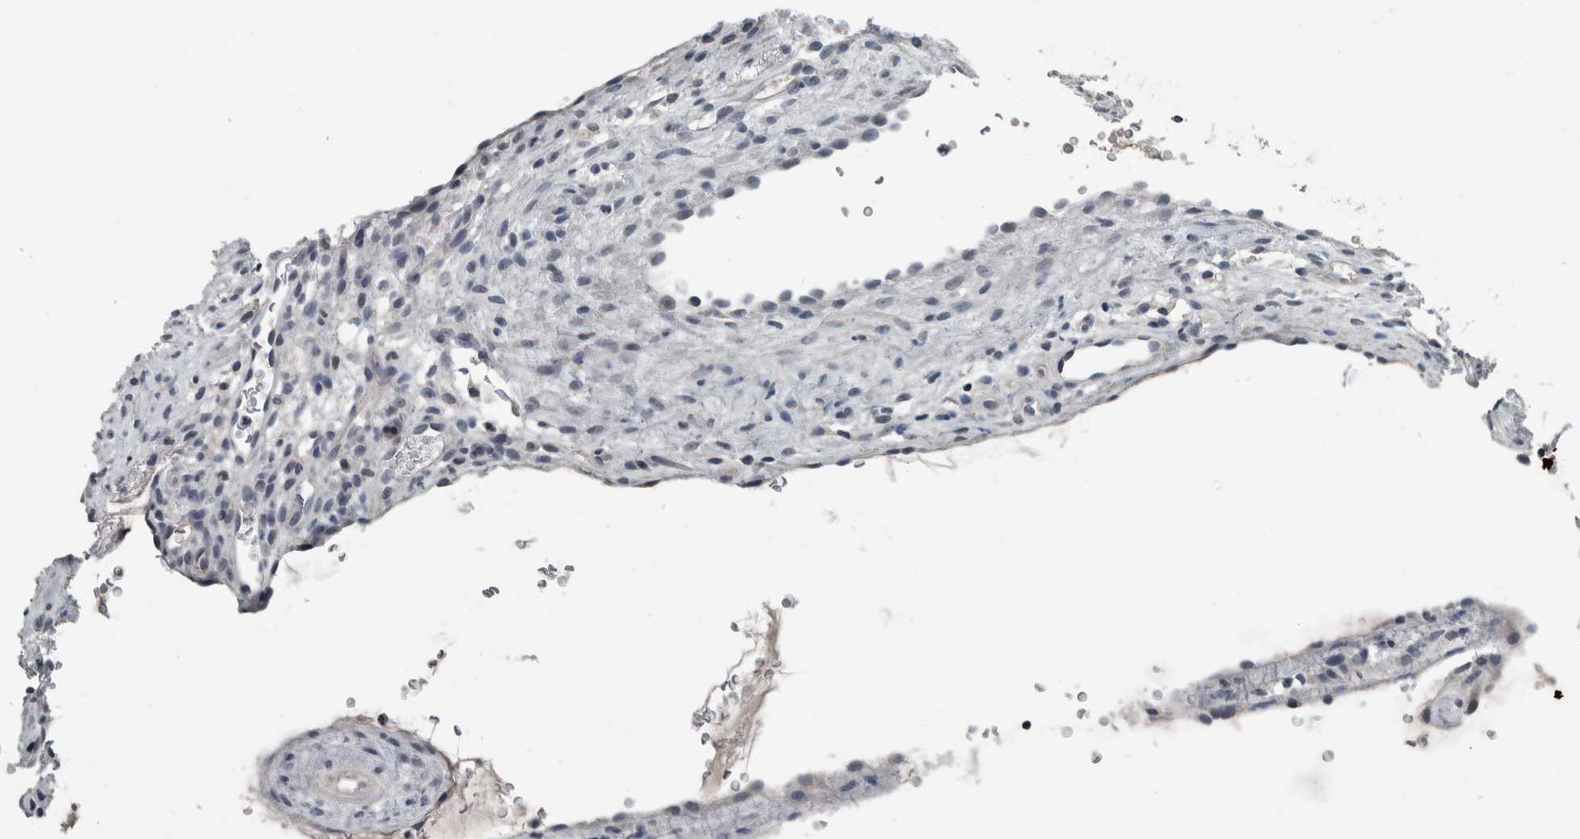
{"staining": {"intensity": "negative", "quantity": "none", "location": "none"}, "tissue": "oral mucosa", "cell_type": "Squamous epithelial cells", "image_type": "normal", "snomed": [{"axis": "morphology", "description": "Normal tissue, NOS"}, {"axis": "topography", "description": "Oral tissue"}], "caption": "Micrograph shows no significant protein expression in squamous epithelial cells of benign oral mucosa. (DAB (3,3'-diaminobenzidine) immunohistochemistry visualized using brightfield microscopy, high magnification).", "gene": "KRT20", "patient": {"sex": "male", "age": 13}}